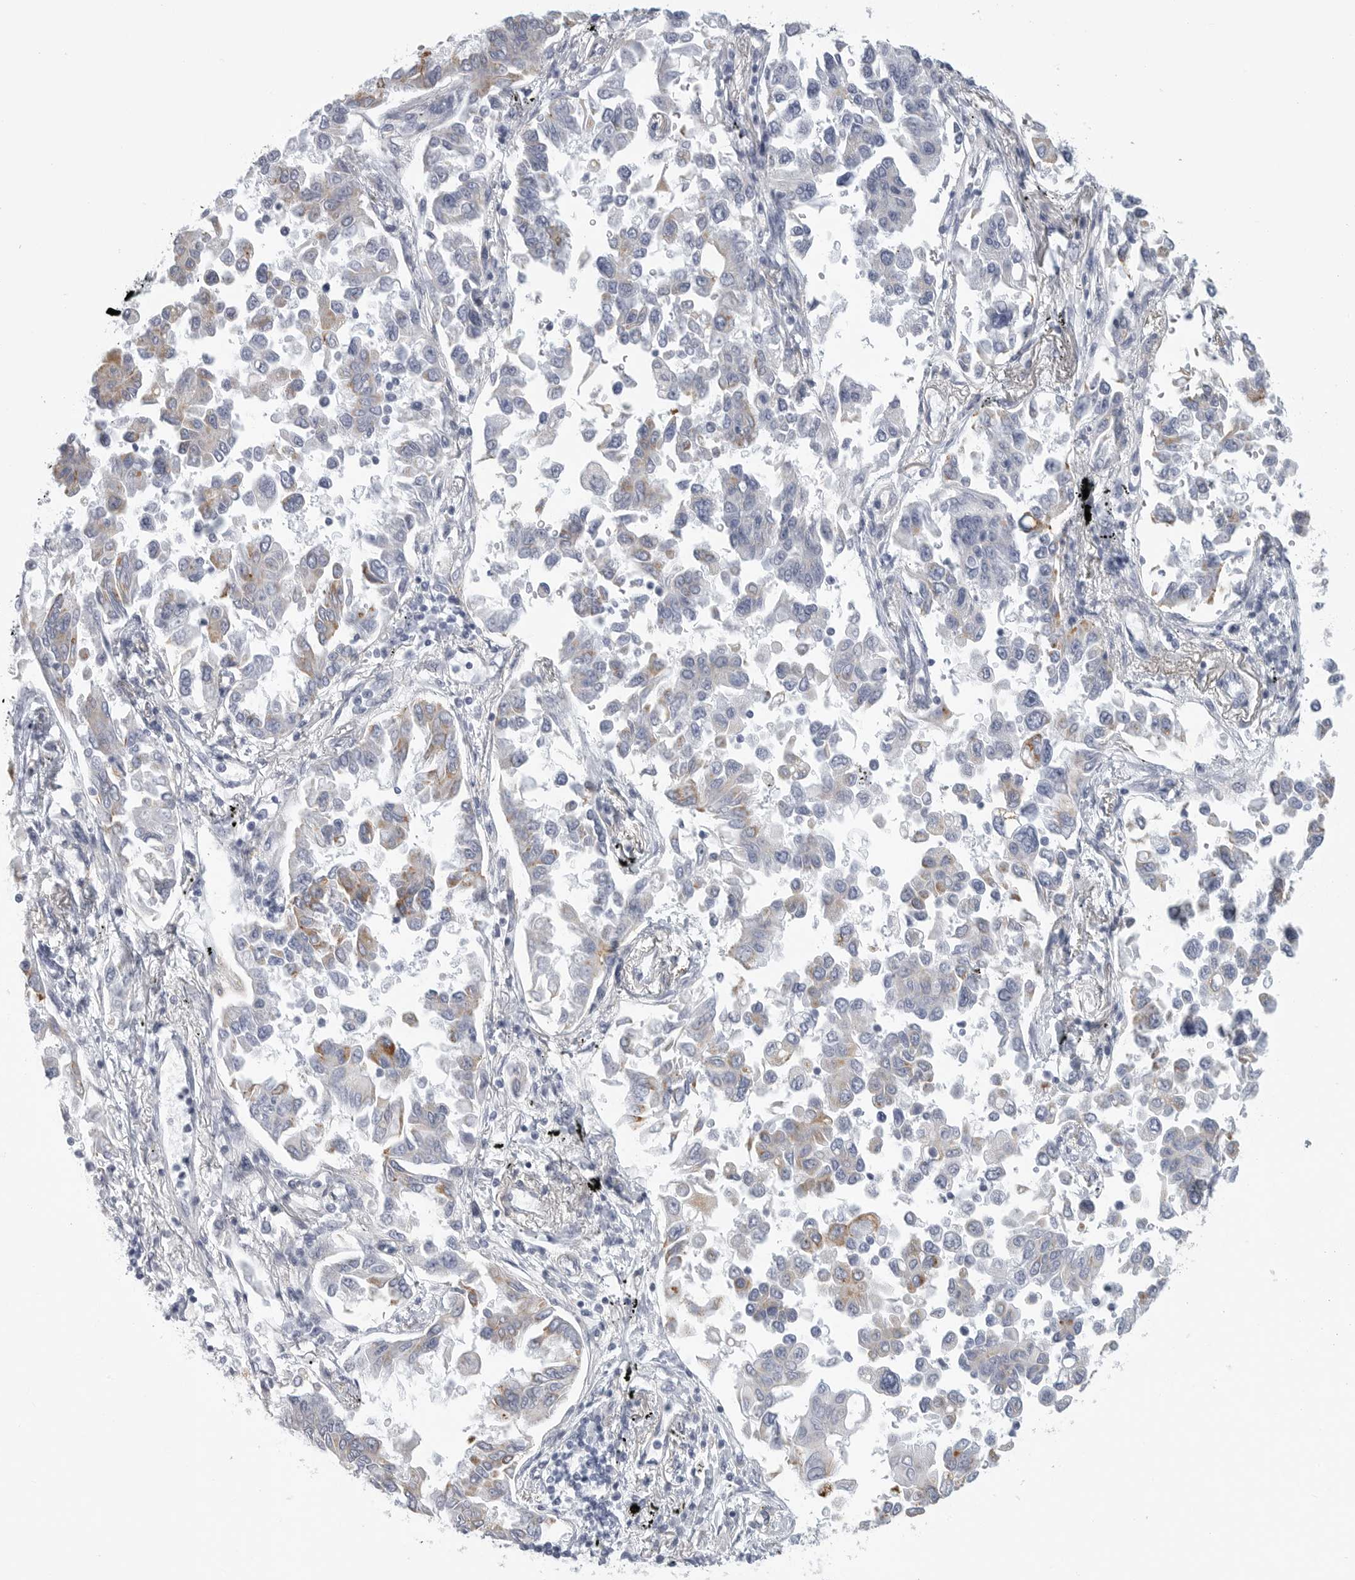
{"staining": {"intensity": "weak", "quantity": "<25%", "location": "cytoplasmic/membranous"}, "tissue": "lung cancer", "cell_type": "Tumor cells", "image_type": "cancer", "snomed": [{"axis": "morphology", "description": "Adenocarcinoma, NOS"}, {"axis": "topography", "description": "Lung"}], "caption": "Immunohistochemical staining of adenocarcinoma (lung) exhibits no significant expression in tumor cells. Nuclei are stained in blue.", "gene": "TNR", "patient": {"sex": "female", "age": 67}}